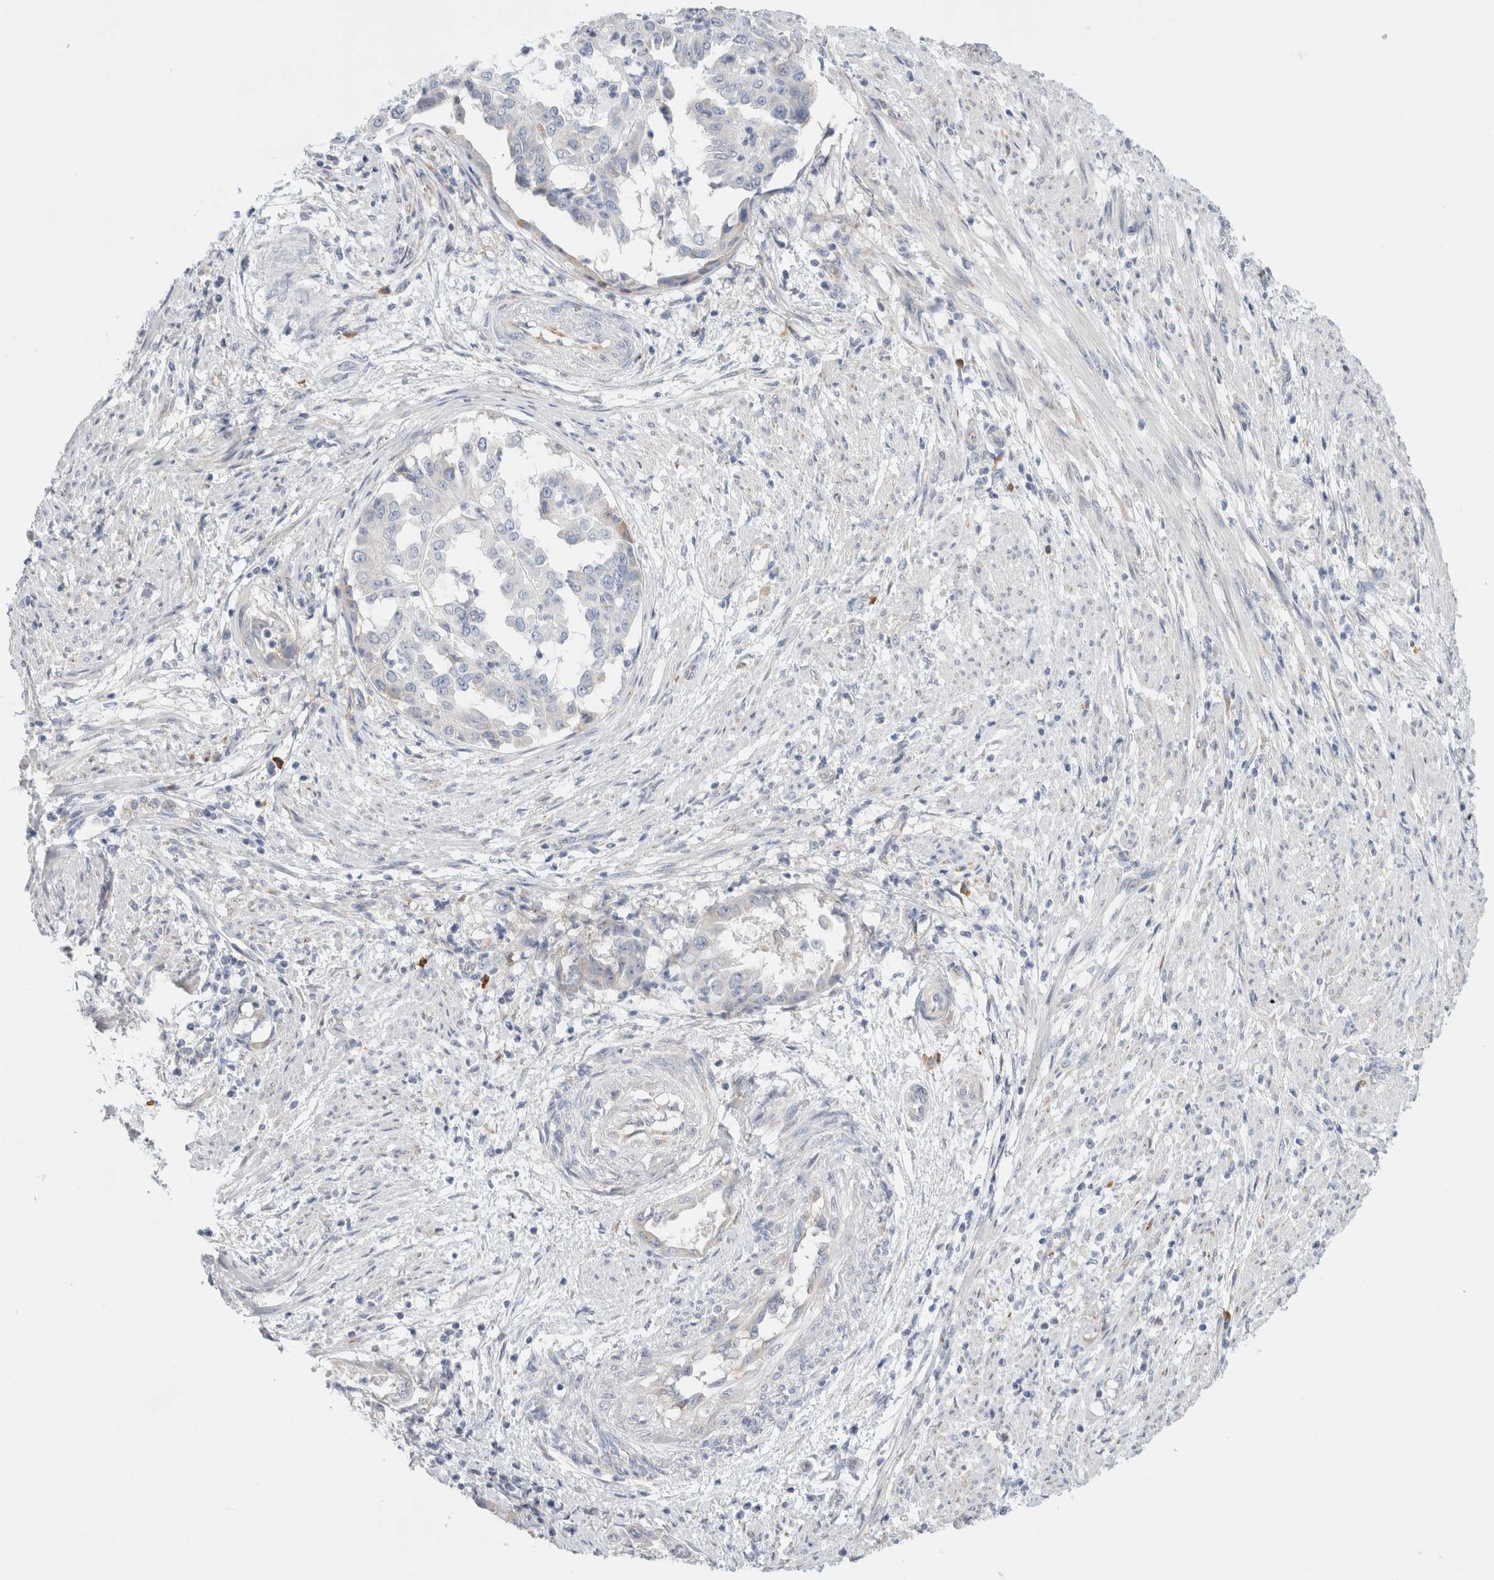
{"staining": {"intensity": "negative", "quantity": "none", "location": "none"}, "tissue": "endometrial cancer", "cell_type": "Tumor cells", "image_type": "cancer", "snomed": [{"axis": "morphology", "description": "Adenocarcinoma, NOS"}, {"axis": "topography", "description": "Endometrium"}], "caption": "Adenocarcinoma (endometrial) was stained to show a protein in brown. There is no significant expression in tumor cells.", "gene": "CSK", "patient": {"sex": "female", "age": 85}}